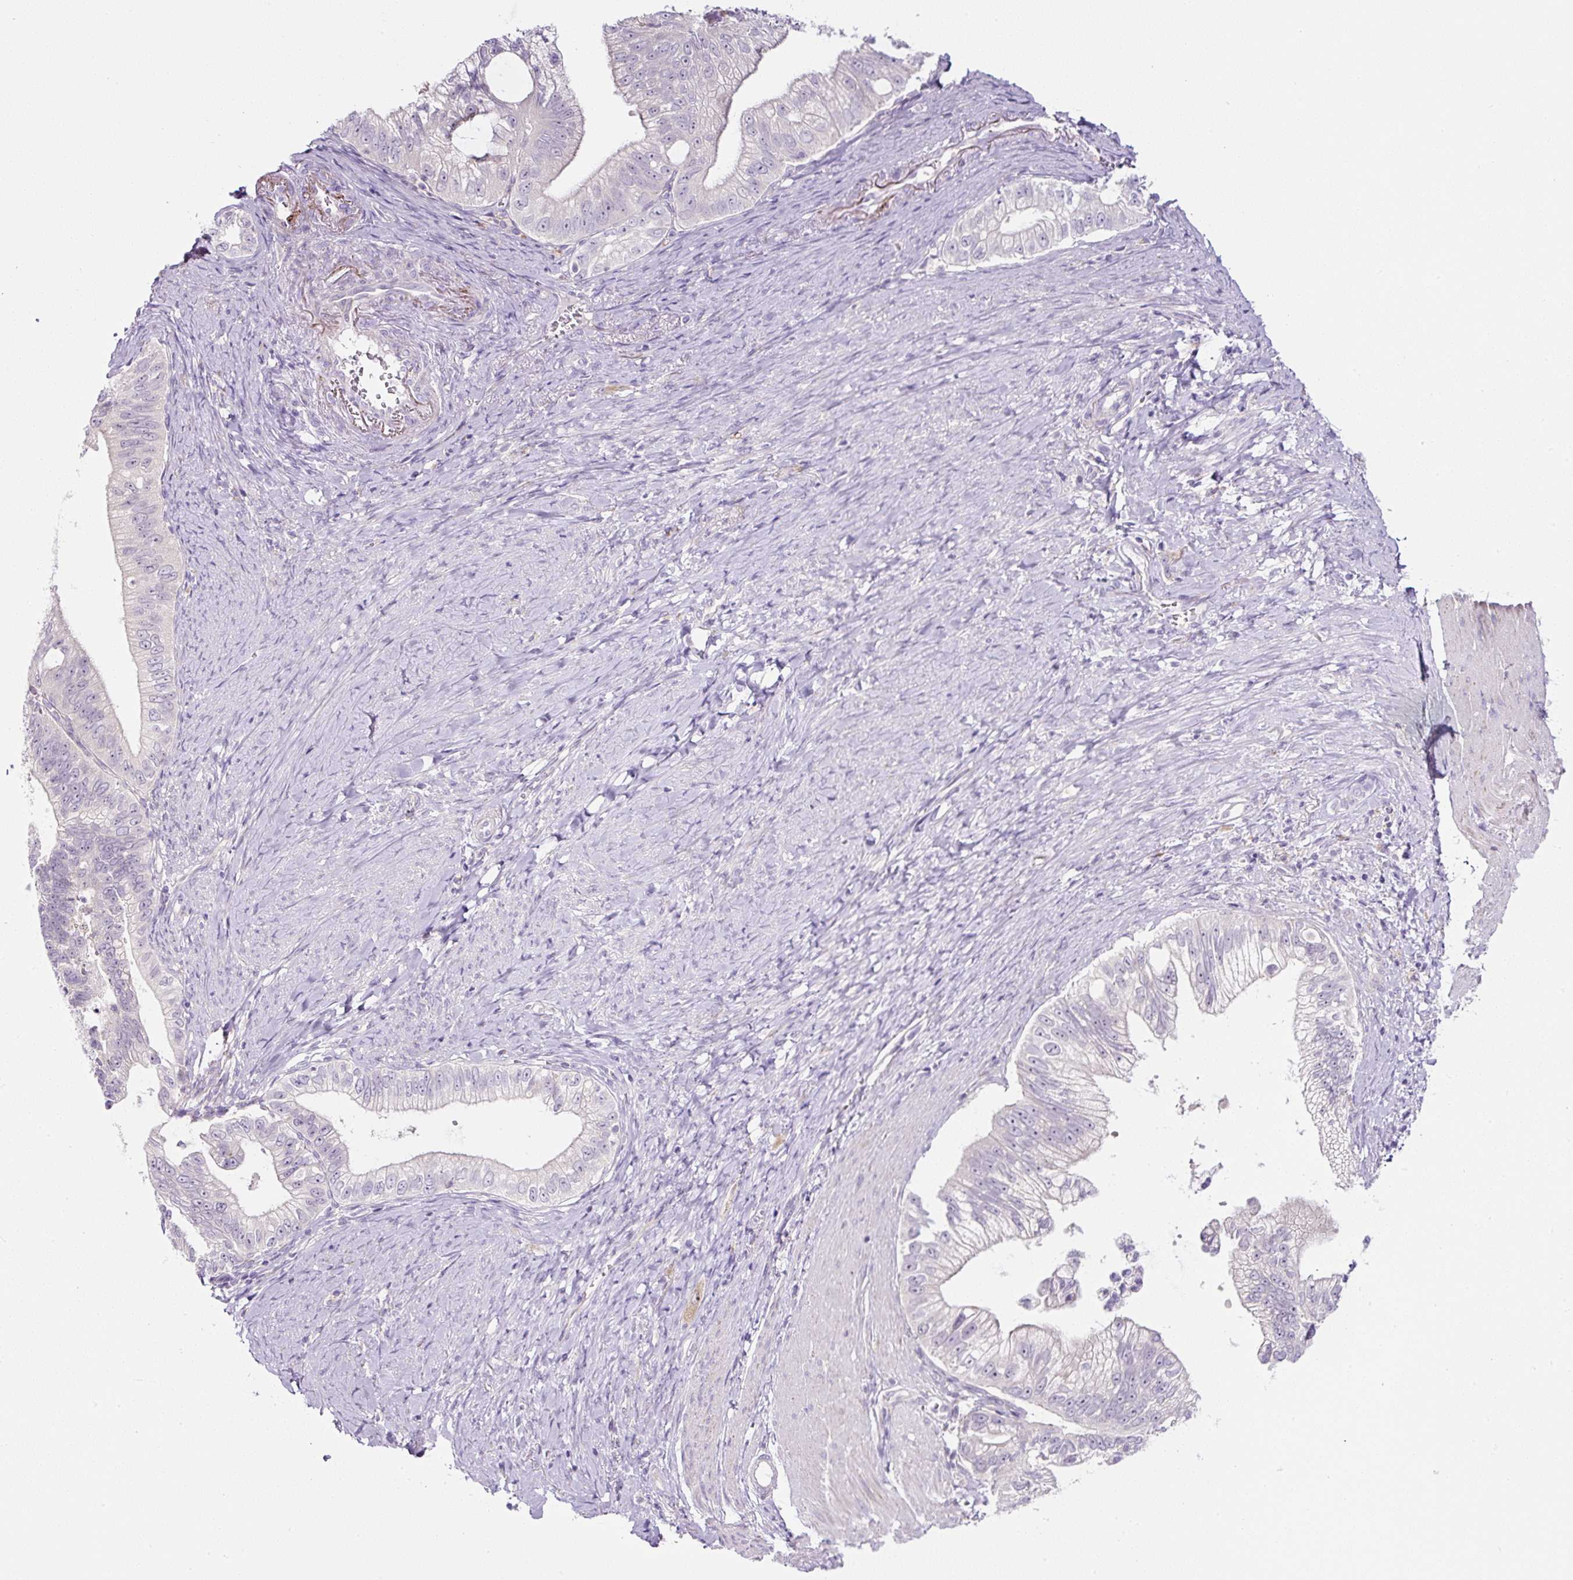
{"staining": {"intensity": "negative", "quantity": "none", "location": "none"}, "tissue": "pancreatic cancer", "cell_type": "Tumor cells", "image_type": "cancer", "snomed": [{"axis": "morphology", "description": "Adenocarcinoma, NOS"}, {"axis": "topography", "description": "Pancreas"}], "caption": "This is an IHC histopathology image of human pancreatic adenocarcinoma. There is no staining in tumor cells.", "gene": "HPS4", "patient": {"sex": "male", "age": 70}}